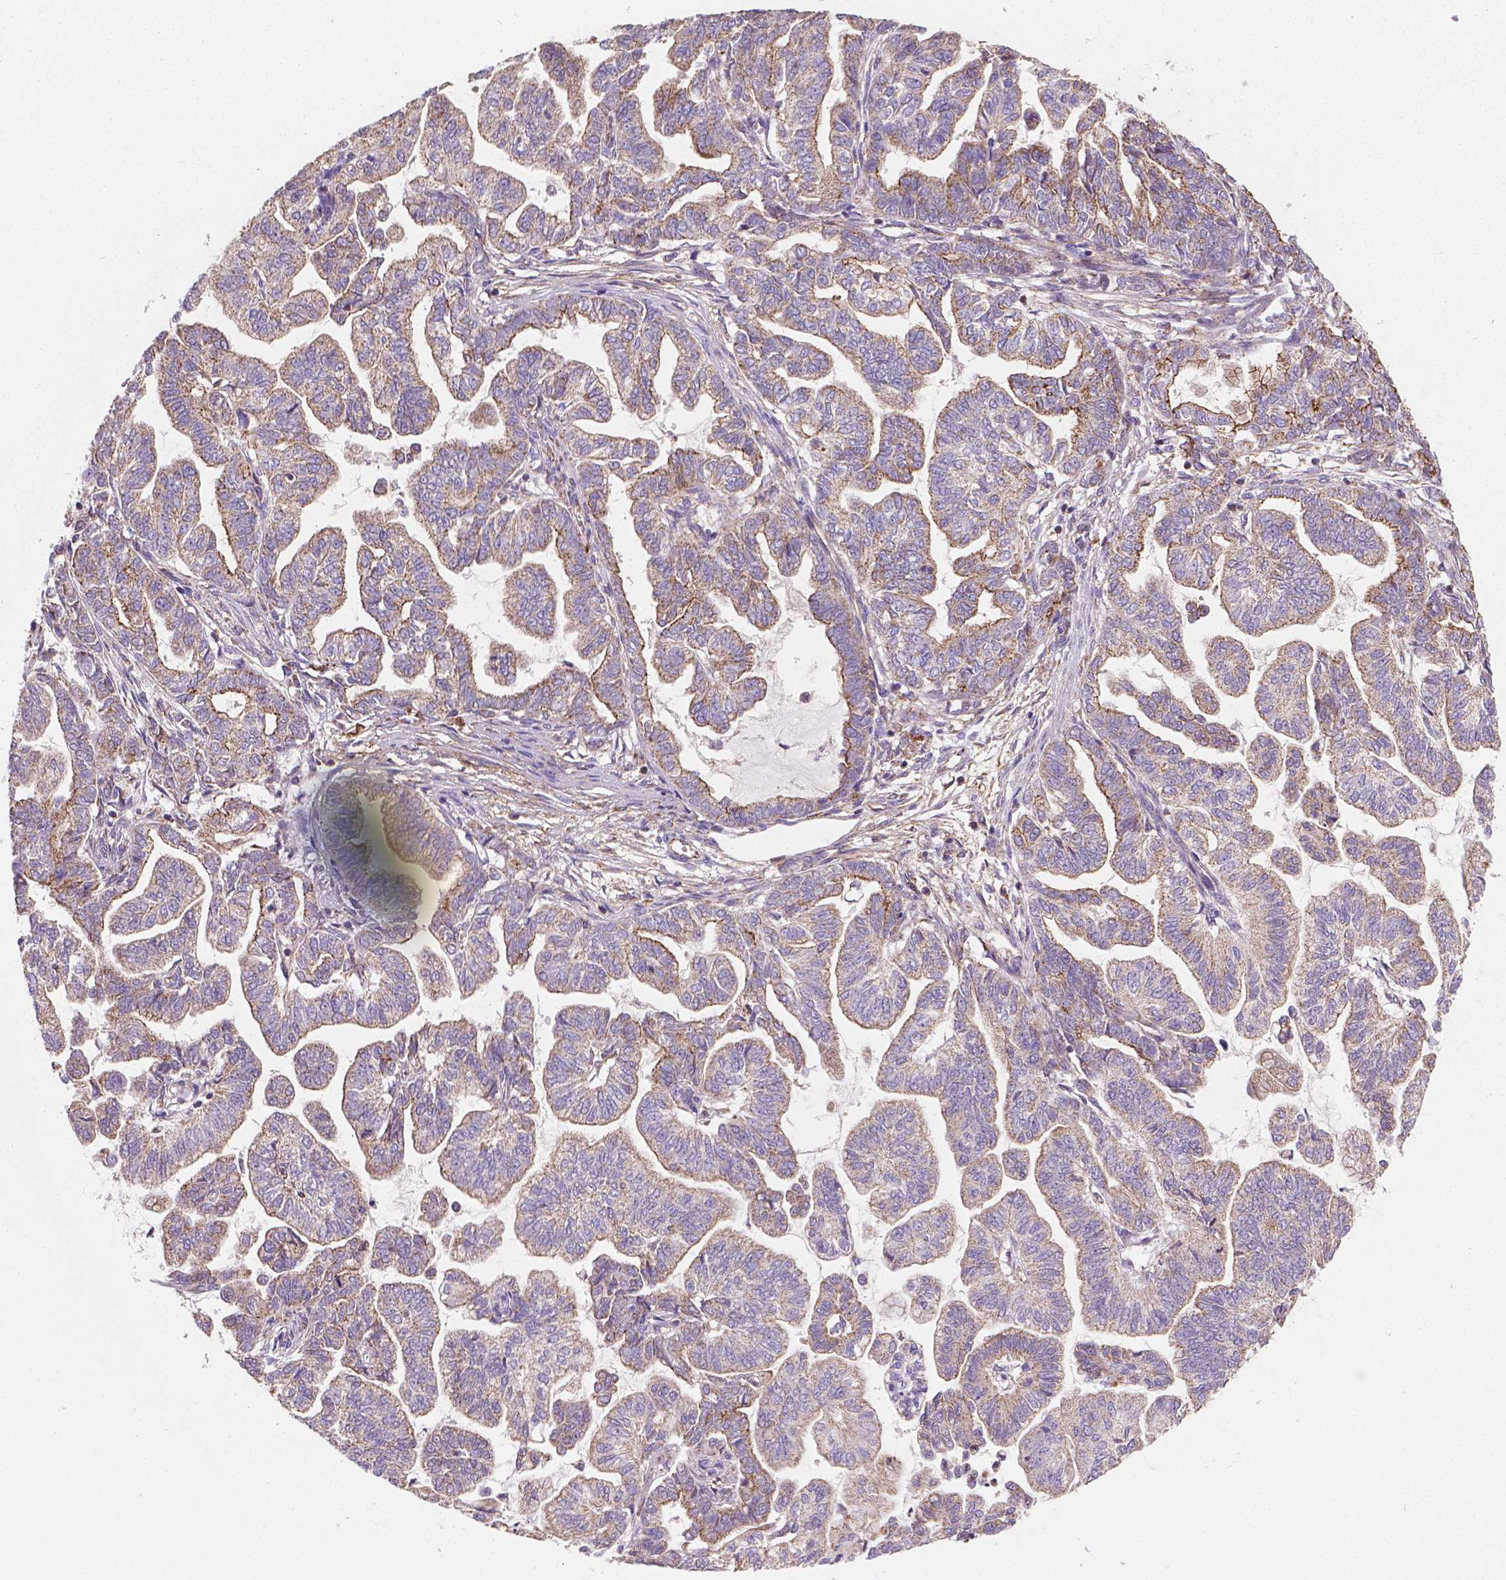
{"staining": {"intensity": "weak", "quantity": ">75%", "location": "cytoplasmic/membranous"}, "tissue": "stomach cancer", "cell_type": "Tumor cells", "image_type": "cancer", "snomed": [{"axis": "morphology", "description": "Adenocarcinoma, NOS"}, {"axis": "topography", "description": "Stomach"}], "caption": "Immunohistochemical staining of human stomach cancer (adenocarcinoma) exhibits low levels of weak cytoplasmic/membranous protein positivity in approximately >75% of tumor cells.", "gene": "TCAF1", "patient": {"sex": "male", "age": 83}}